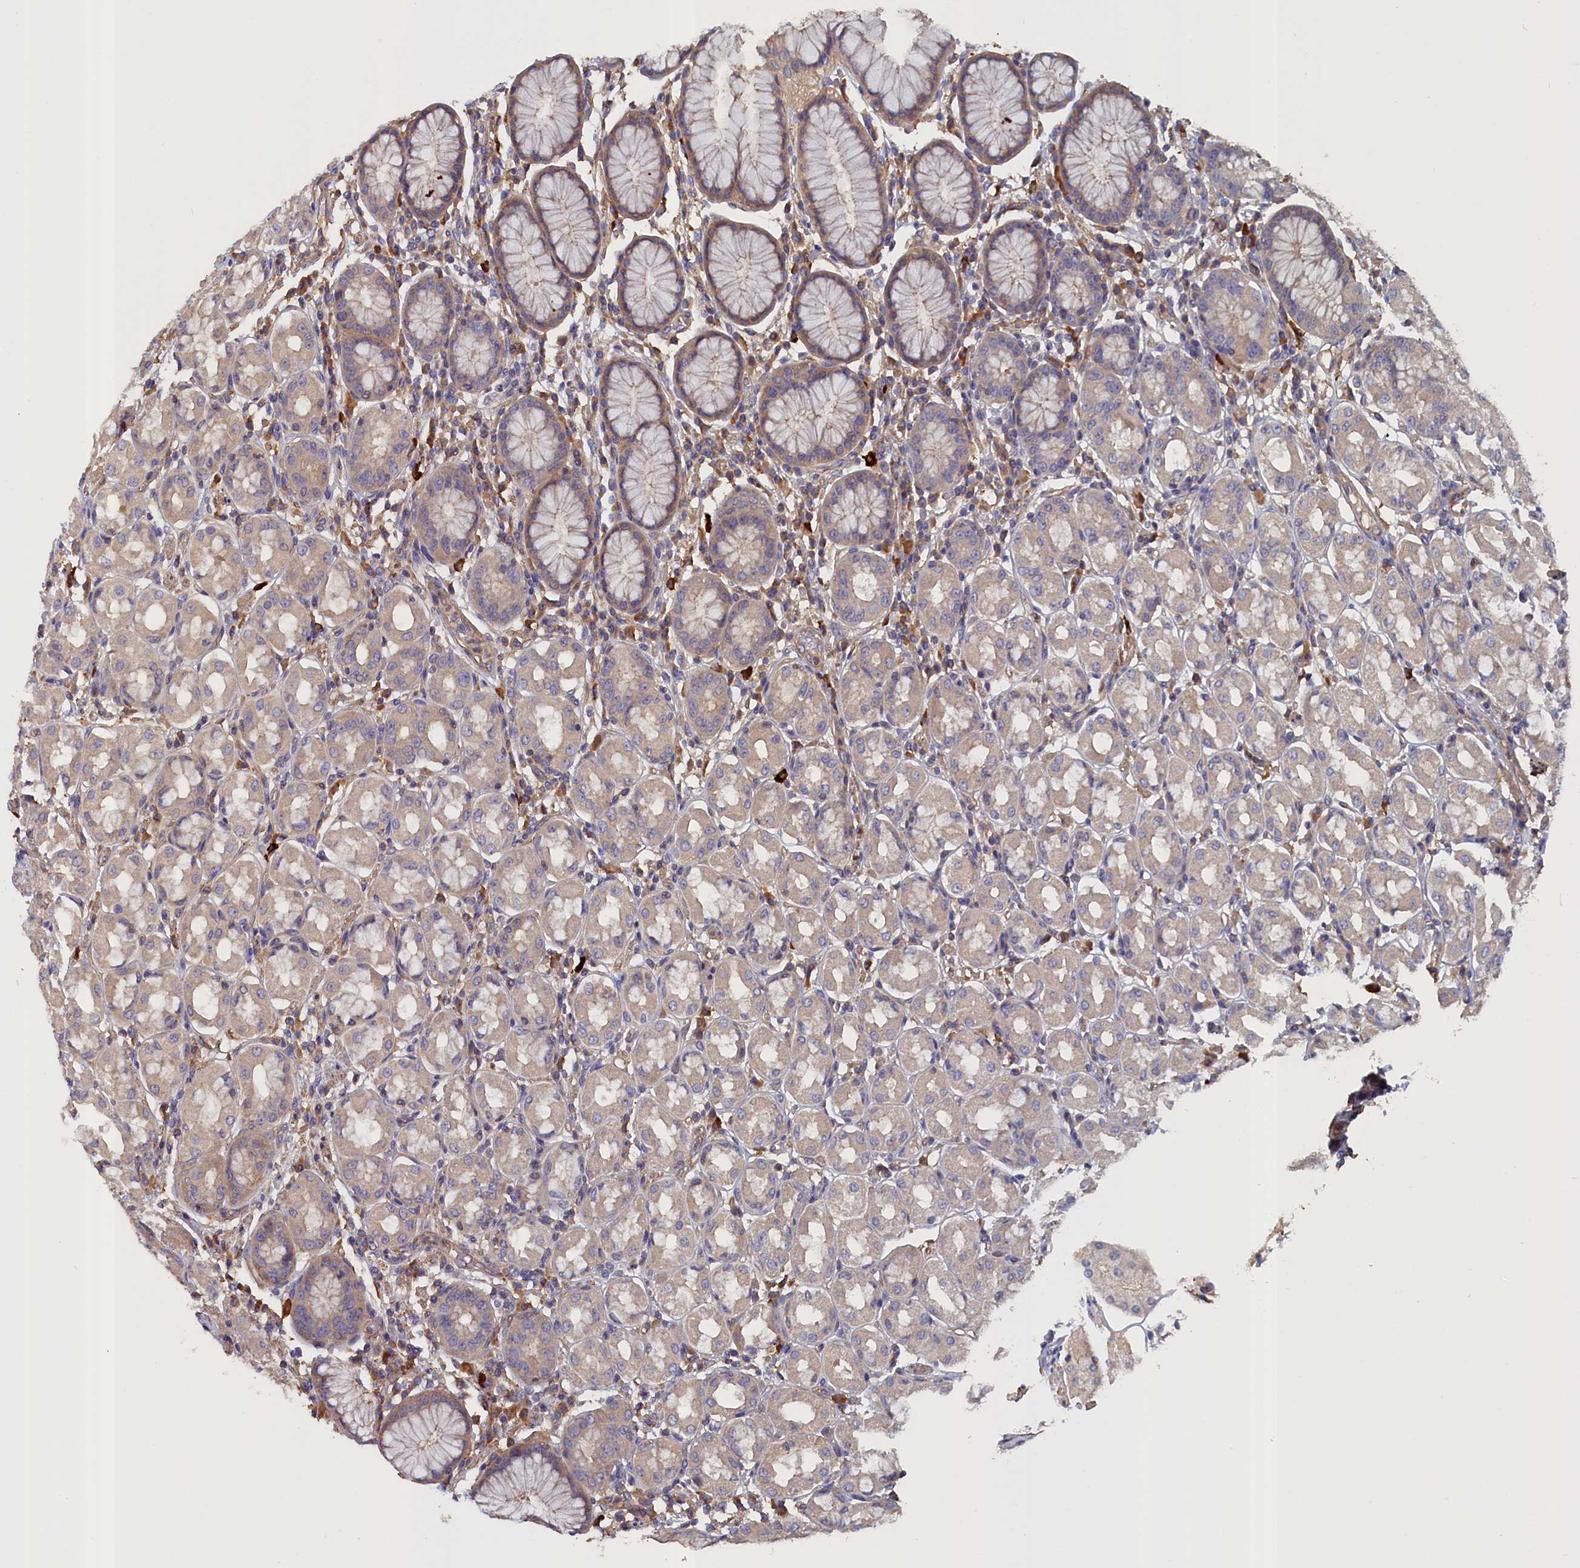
{"staining": {"intensity": "moderate", "quantity": "<25%", "location": "cytoplasmic/membranous"}, "tissue": "stomach", "cell_type": "Glandular cells", "image_type": "normal", "snomed": [{"axis": "morphology", "description": "Normal tissue, NOS"}, {"axis": "topography", "description": "Stomach"}, {"axis": "topography", "description": "Stomach, lower"}], "caption": "The histopathology image displays staining of unremarkable stomach, revealing moderate cytoplasmic/membranous protein positivity (brown color) within glandular cells.", "gene": "ANKRD2", "patient": {"sex": "female", "age": 56}}